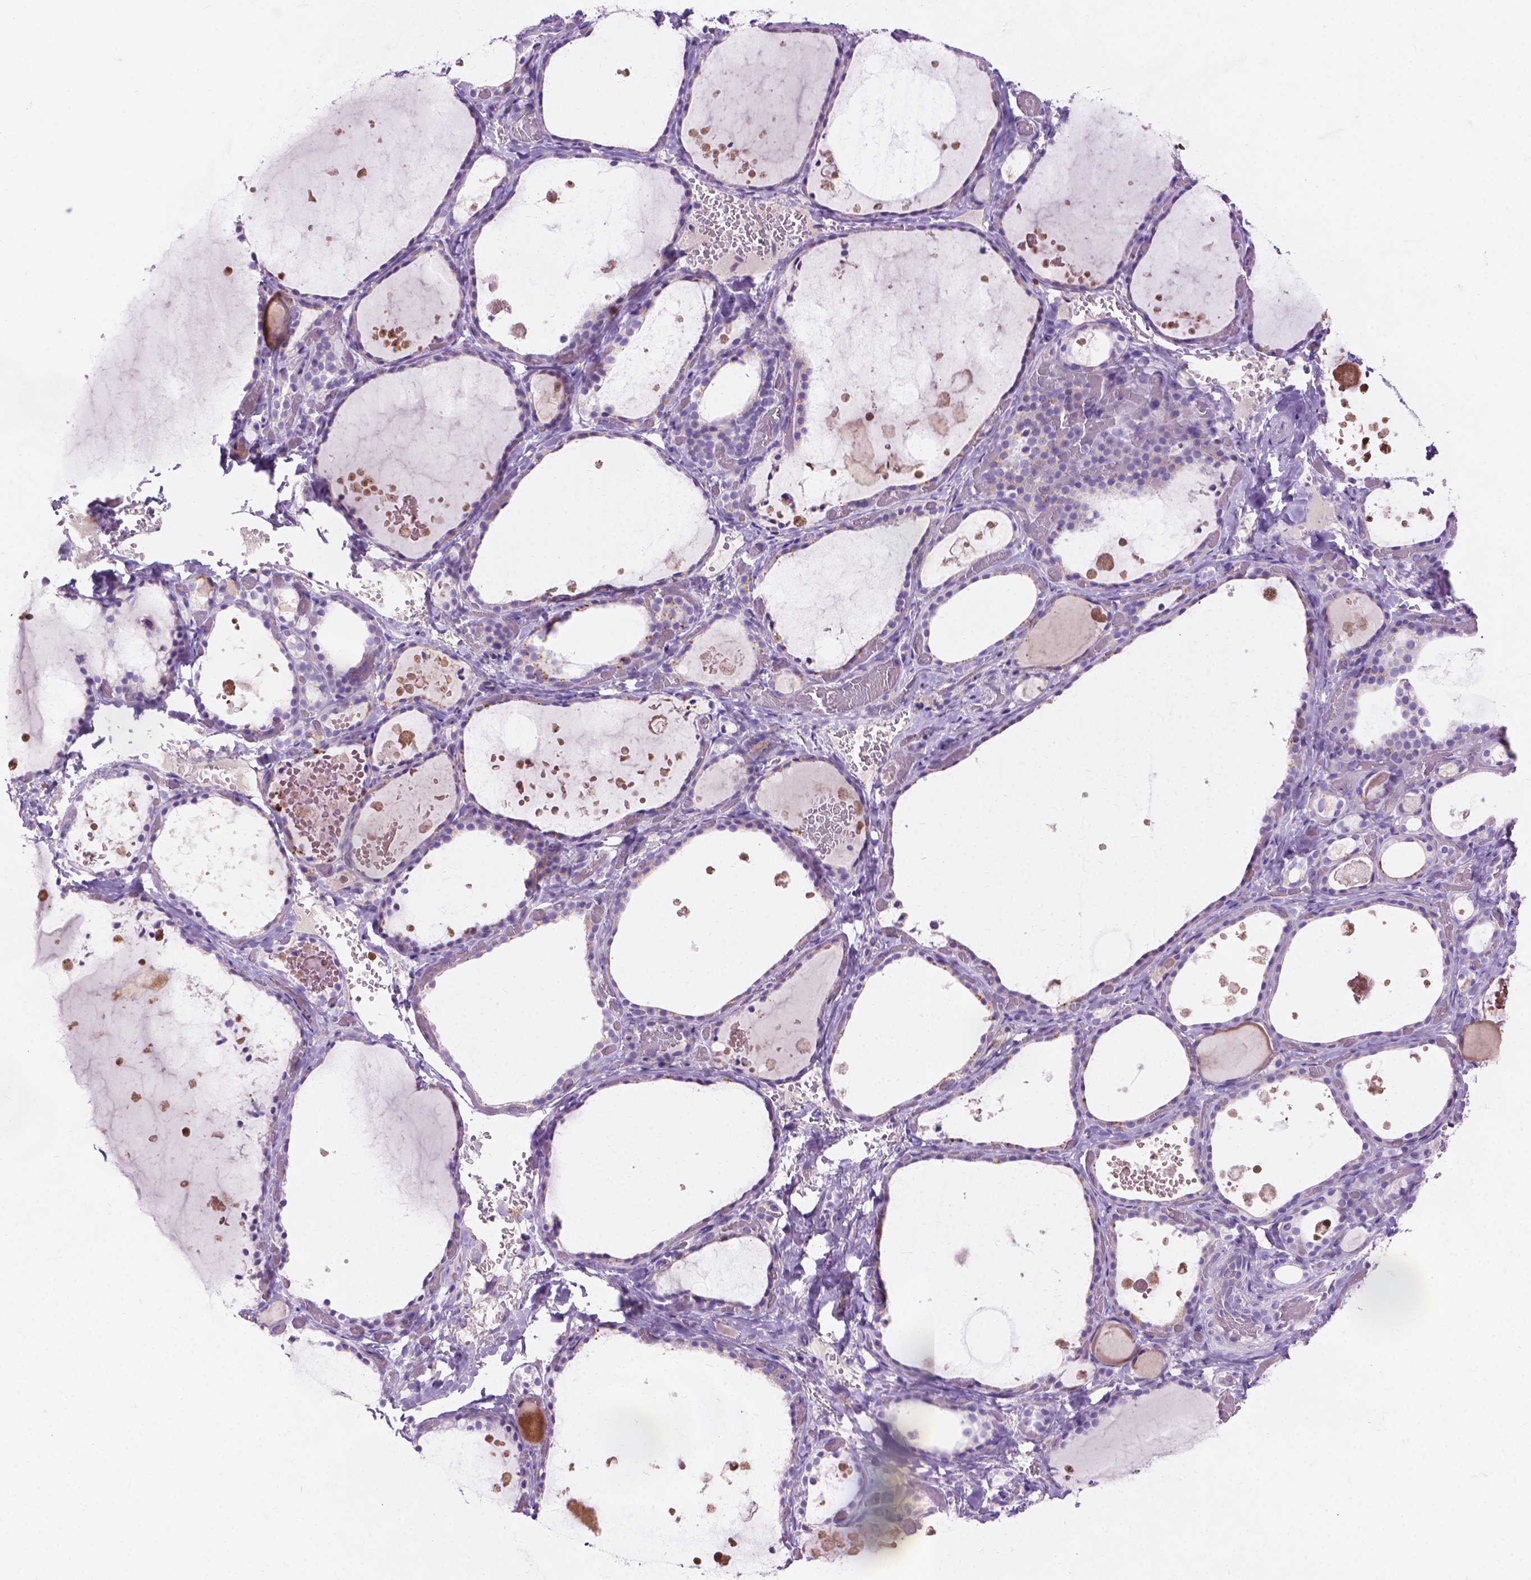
{"staining": {"intensity": "negative", "quantity": "none", "location": "none"}, "tissue": "thyroid gland", "cell_type": "Glandular cells", "image_type": "normal", "snomed": [{"axis": "morphology", "description": "Normal tissue, NOS"}, {"axis": "topography", "description": "Thyroid gland"}], "caption": "Glandular cells are negative for protein expression in benign human thyroid gland. (DAB (3,3'-diaminobenzidine) immunohistochemistry, high magnification).", "gene": "NOXO1", "patient": {"sex": "female", "age": 56}}